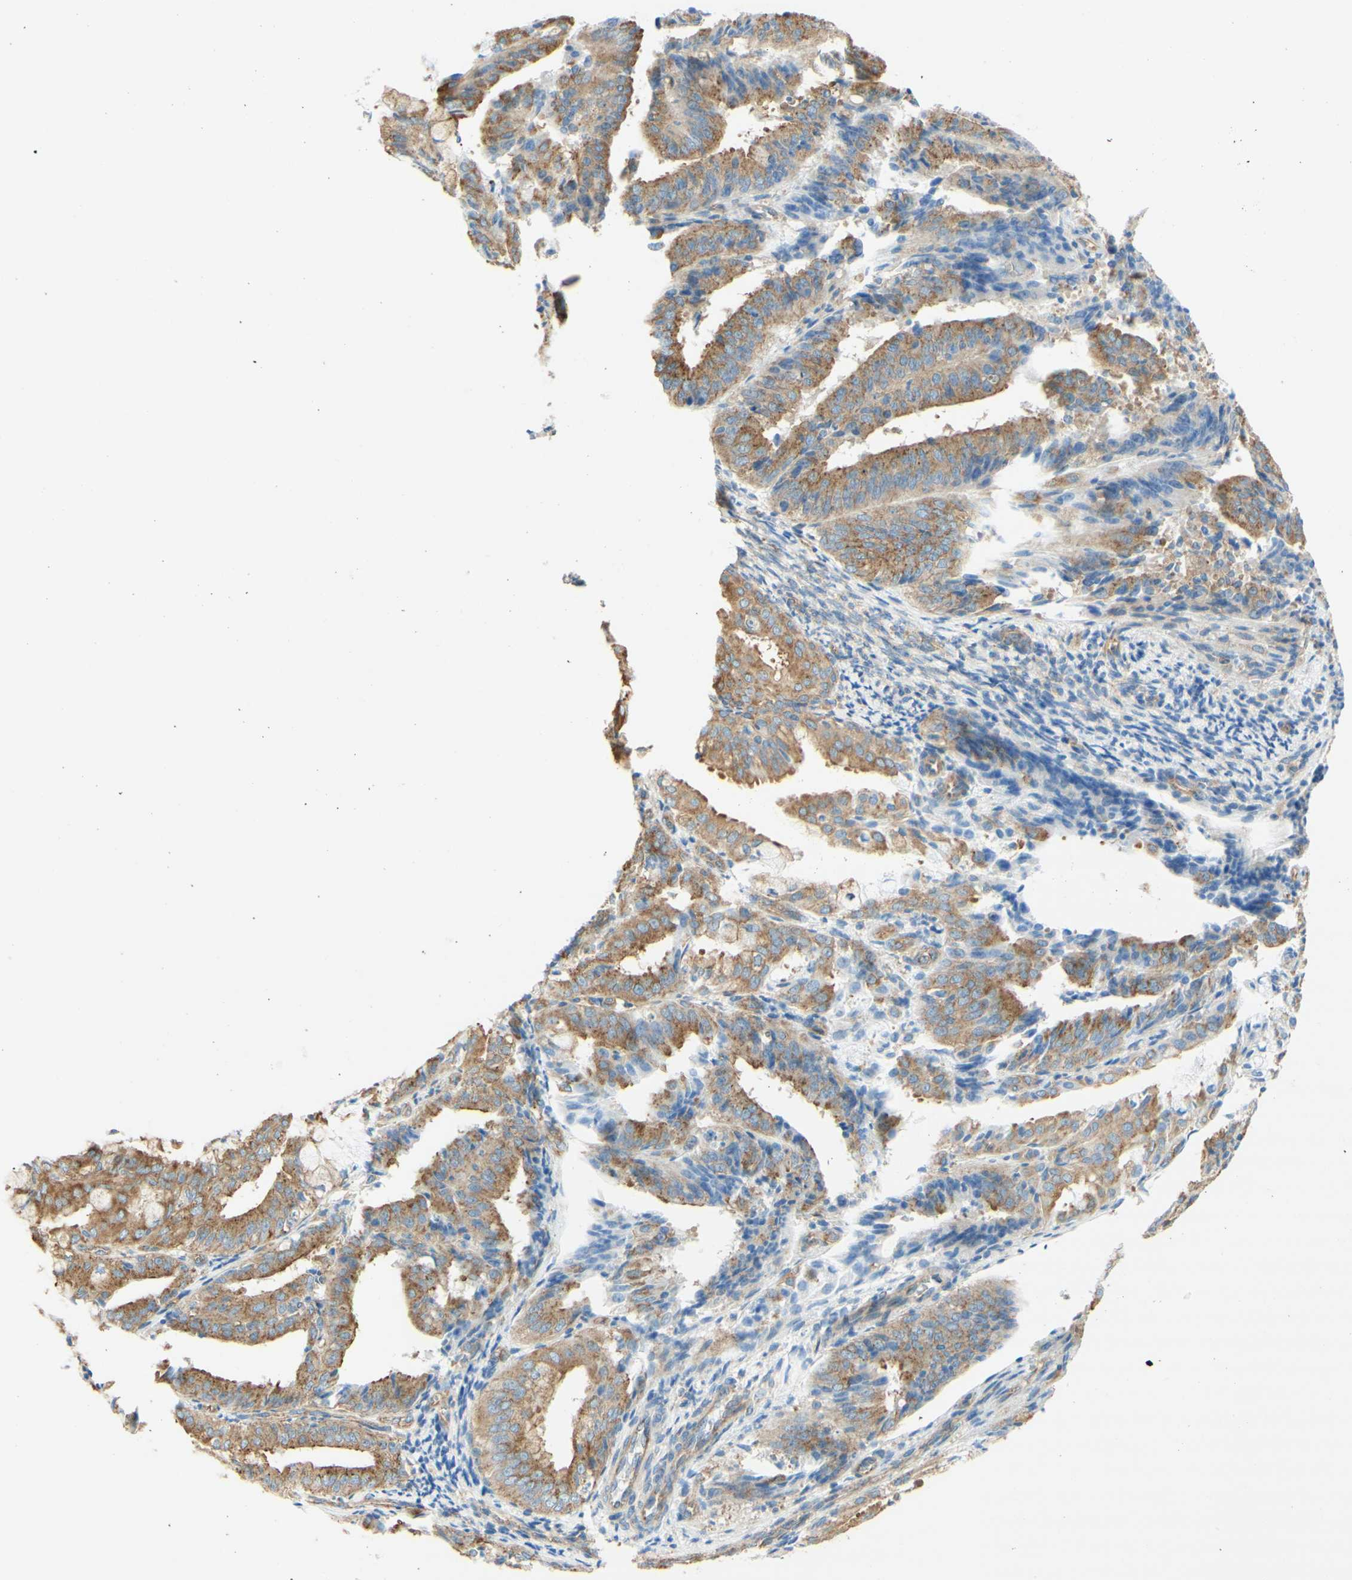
{"staining": {"intensity": "moderate", "quantity": ">75%", "location": "cytoplasmic/membranous"}, "tissue": "endometrial cancer", "cell_type": "Tumor cells", "image_type": "cancer", "snomed": [{"axis": "morphology", "description": "Adenocarcinoma, NOS"}, {"axis": "topography", "description": "Endometrium"}], "caption": "Protein analysis of adenocarcinoma (endometrial) tissue displays moderate cytoplasmic/membranous staining in approximately >75% of tumor cells. (DAB IHC with brightfield microscopy, high magnification).", "gene": "CLTC", "patient": {"sex": "female", "age": 63}}